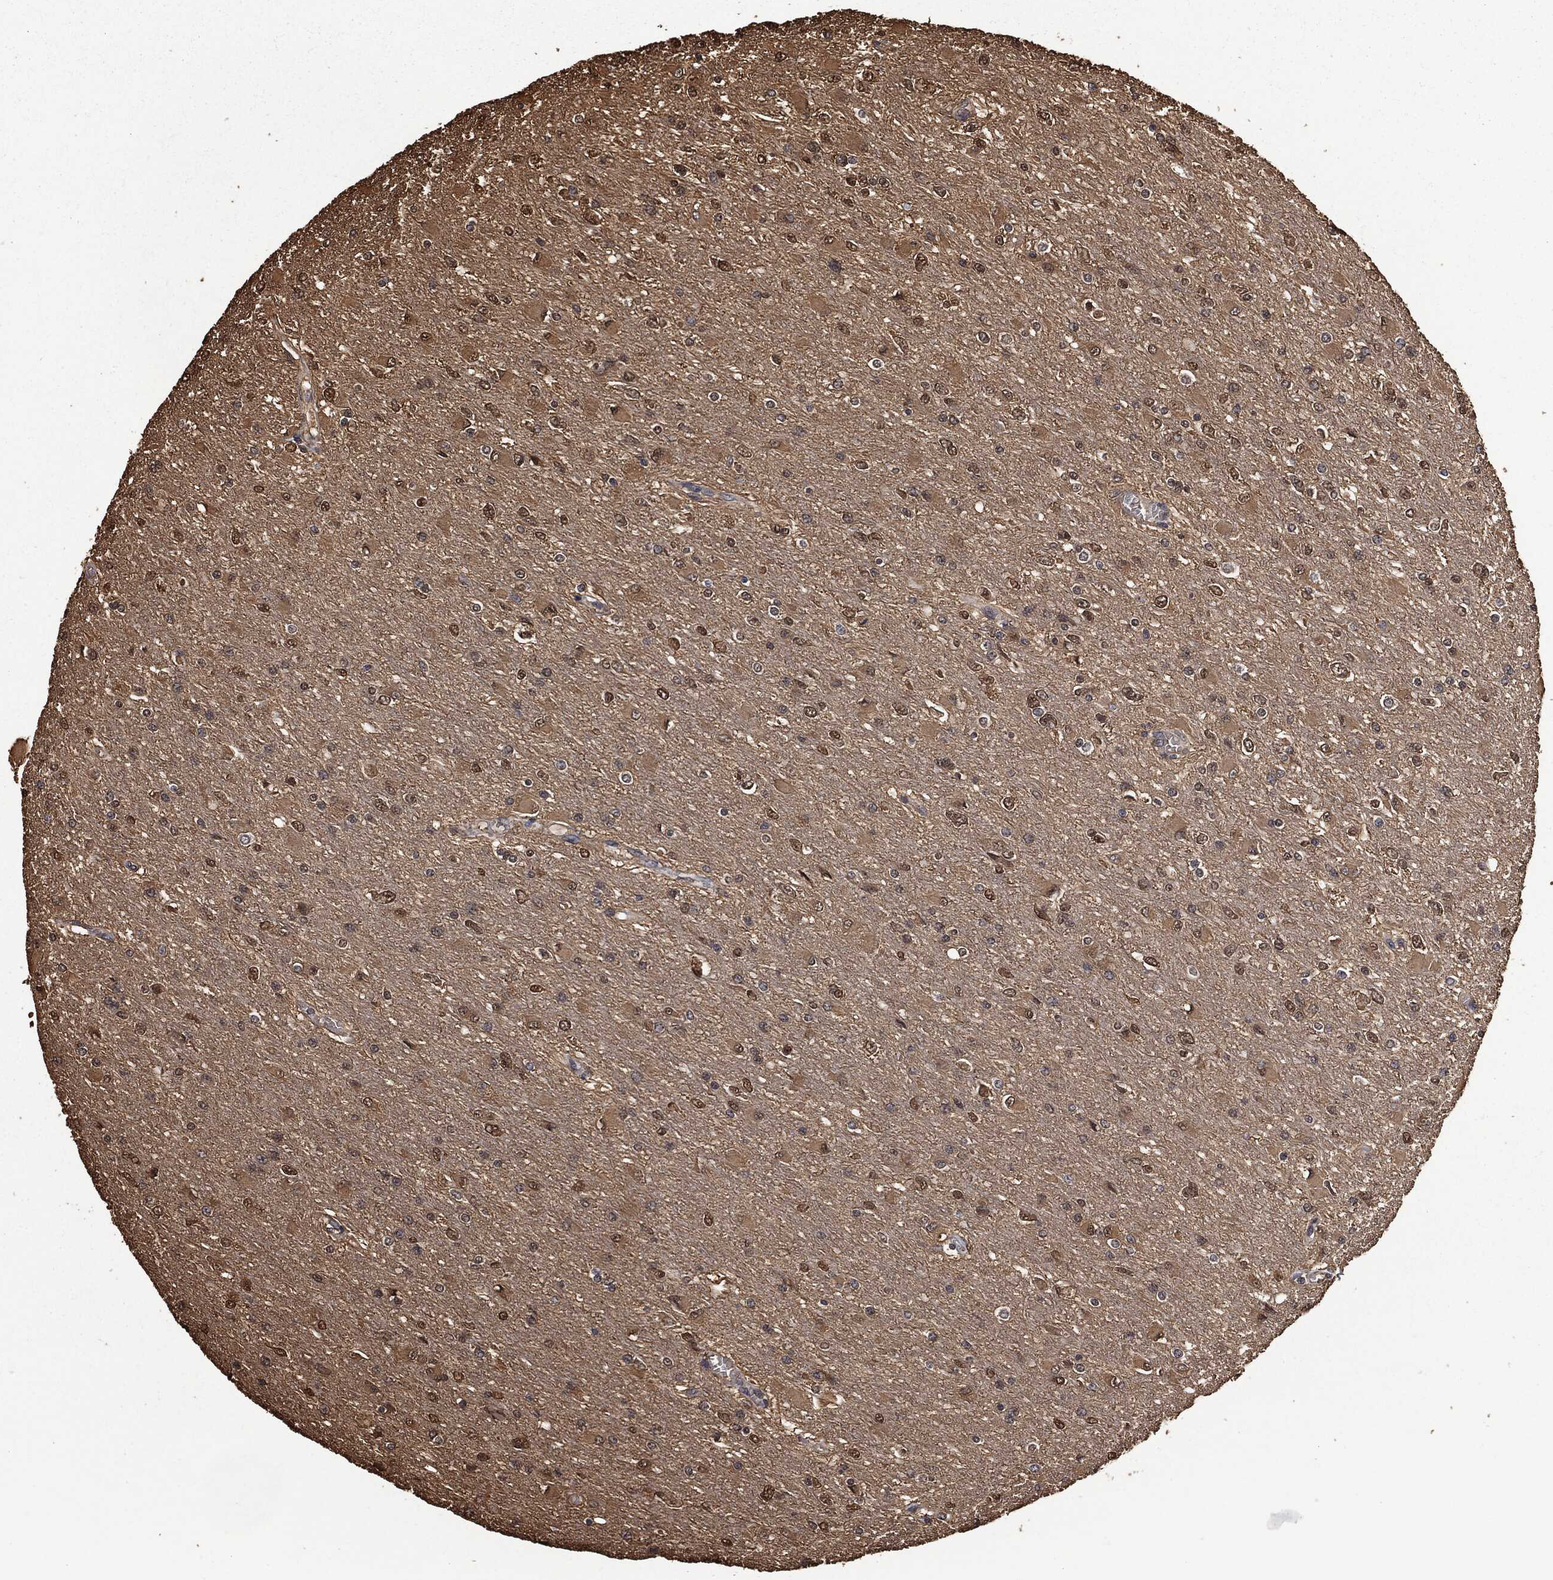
{"staining": {"intensity": "weak", "quantity": "25%-75%", "location": "cytoplasmic/membranous,nuclear"}, "tissue": "glioma", "cell_type": "Tumor cells", "image_type": "cancer", "snomed": [{"axis": "morphology", "description": "Glioma, malignant, High grade"}, {"axis": "topography", "description": "Cerebral cortex"}], "caption": "Protein expression analysis of malignant high-grade glioma exhibits weak cytoplasmic/membranous and nuclear positivity in about 25%-75% of tumor cells. (Stains: DAB (3,3'-diaminobenzidine) in brown, nuclei in blue, Microscopy: brightfield microscopy at high magnification).", "gene": "PRDX4", "patient": {"sex": "female", "age": 36}}